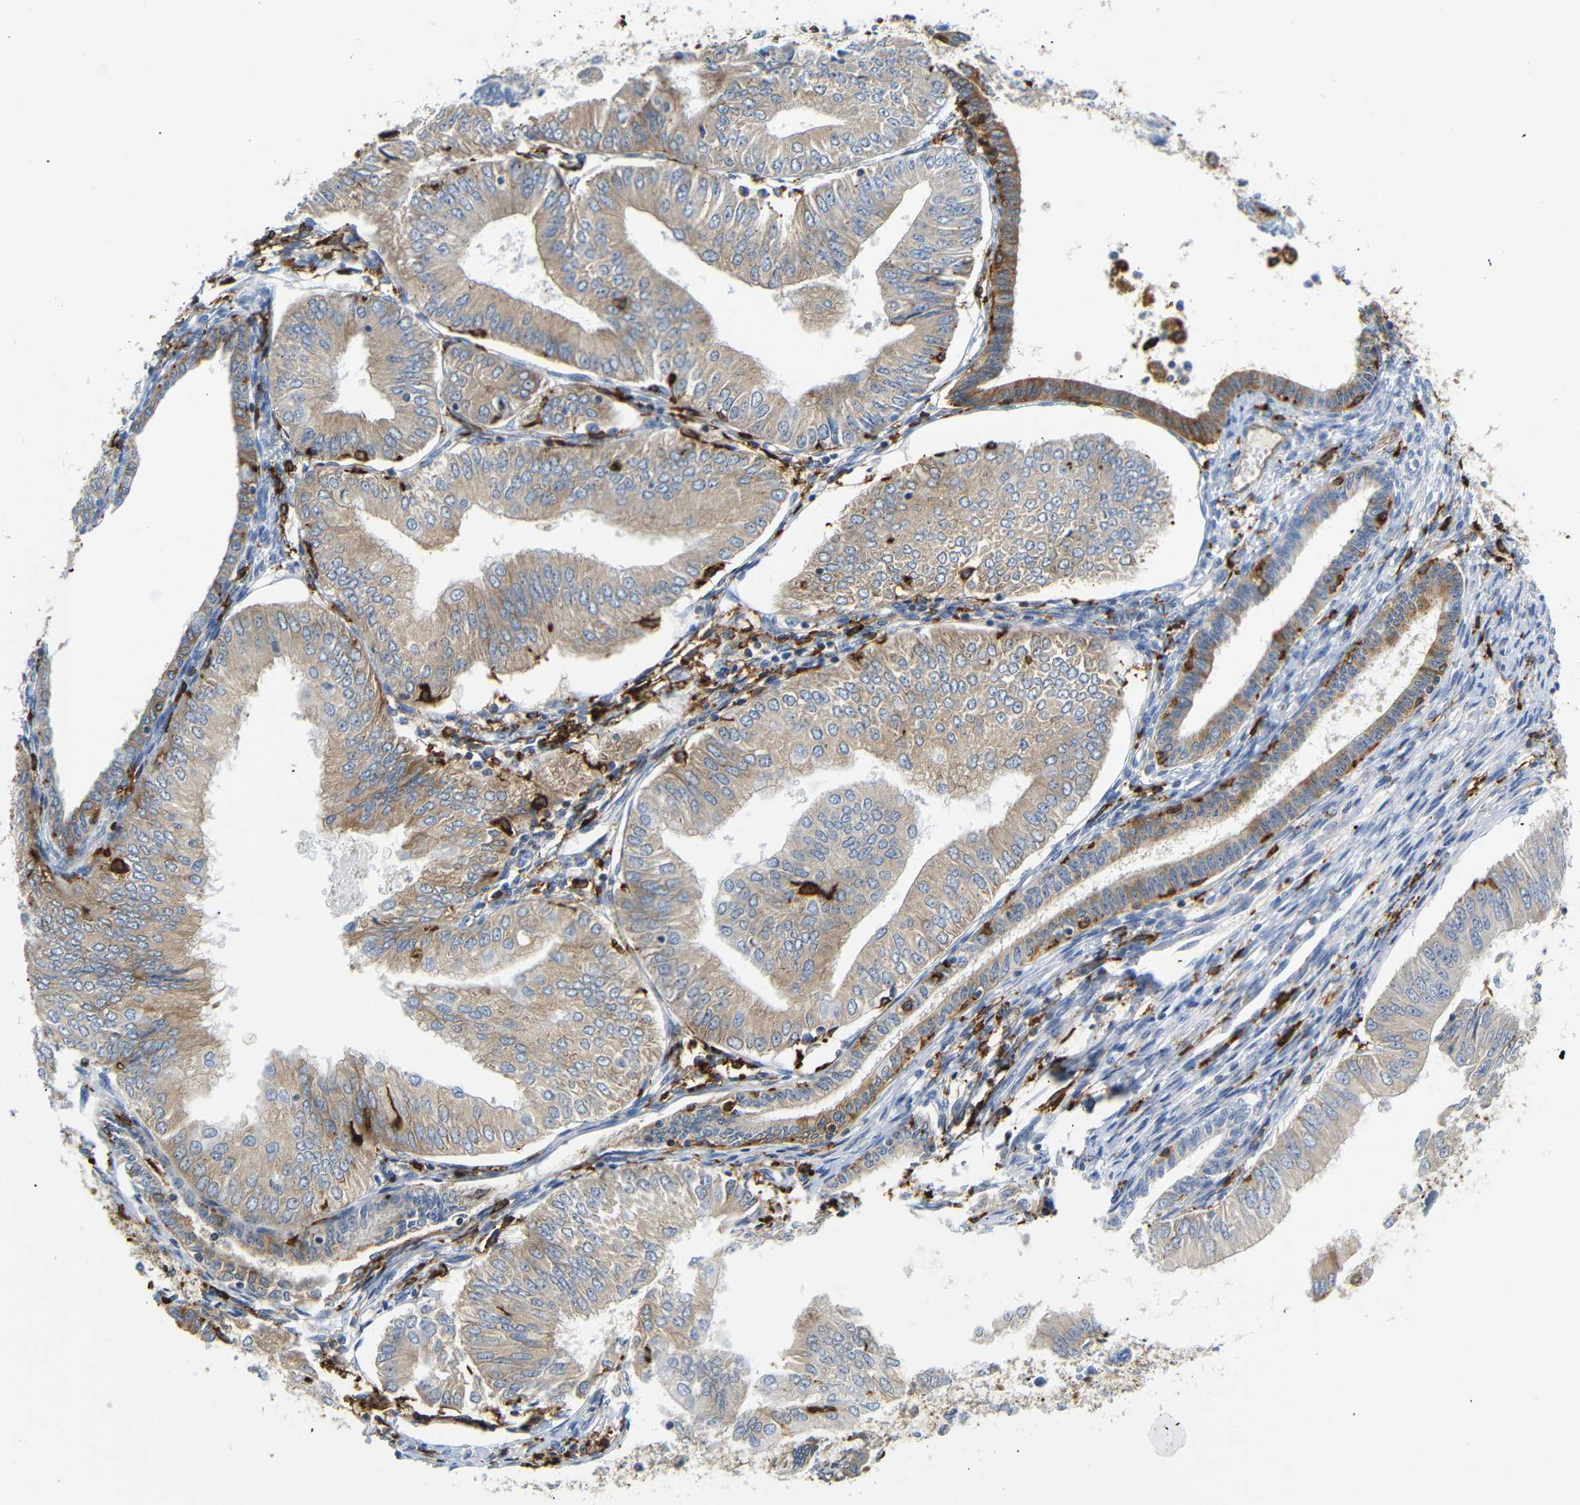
{"staining": {"intensity": "weak", "quantity": ">75%", "location": "cytoplasmic/membranous"}, "tissue": "endometrial cancer", "cell_type": "Tumor cells", "image_type": "cancer", "snomed": [{"axis": "morphology", "description": "Adenocarcinoma, NOS"}, {"axis": "topography", "description": "Endometrium"}], "caption": "Approximately >75% of tumor cells in human endometrial adenocarcinoma reveal weak cytoplasmic/membranous protein staining as visualized by brown immunohistochemical staining.", "gene": "HLA-DQB1", "patient": {"sex": "female", "age": 53}}